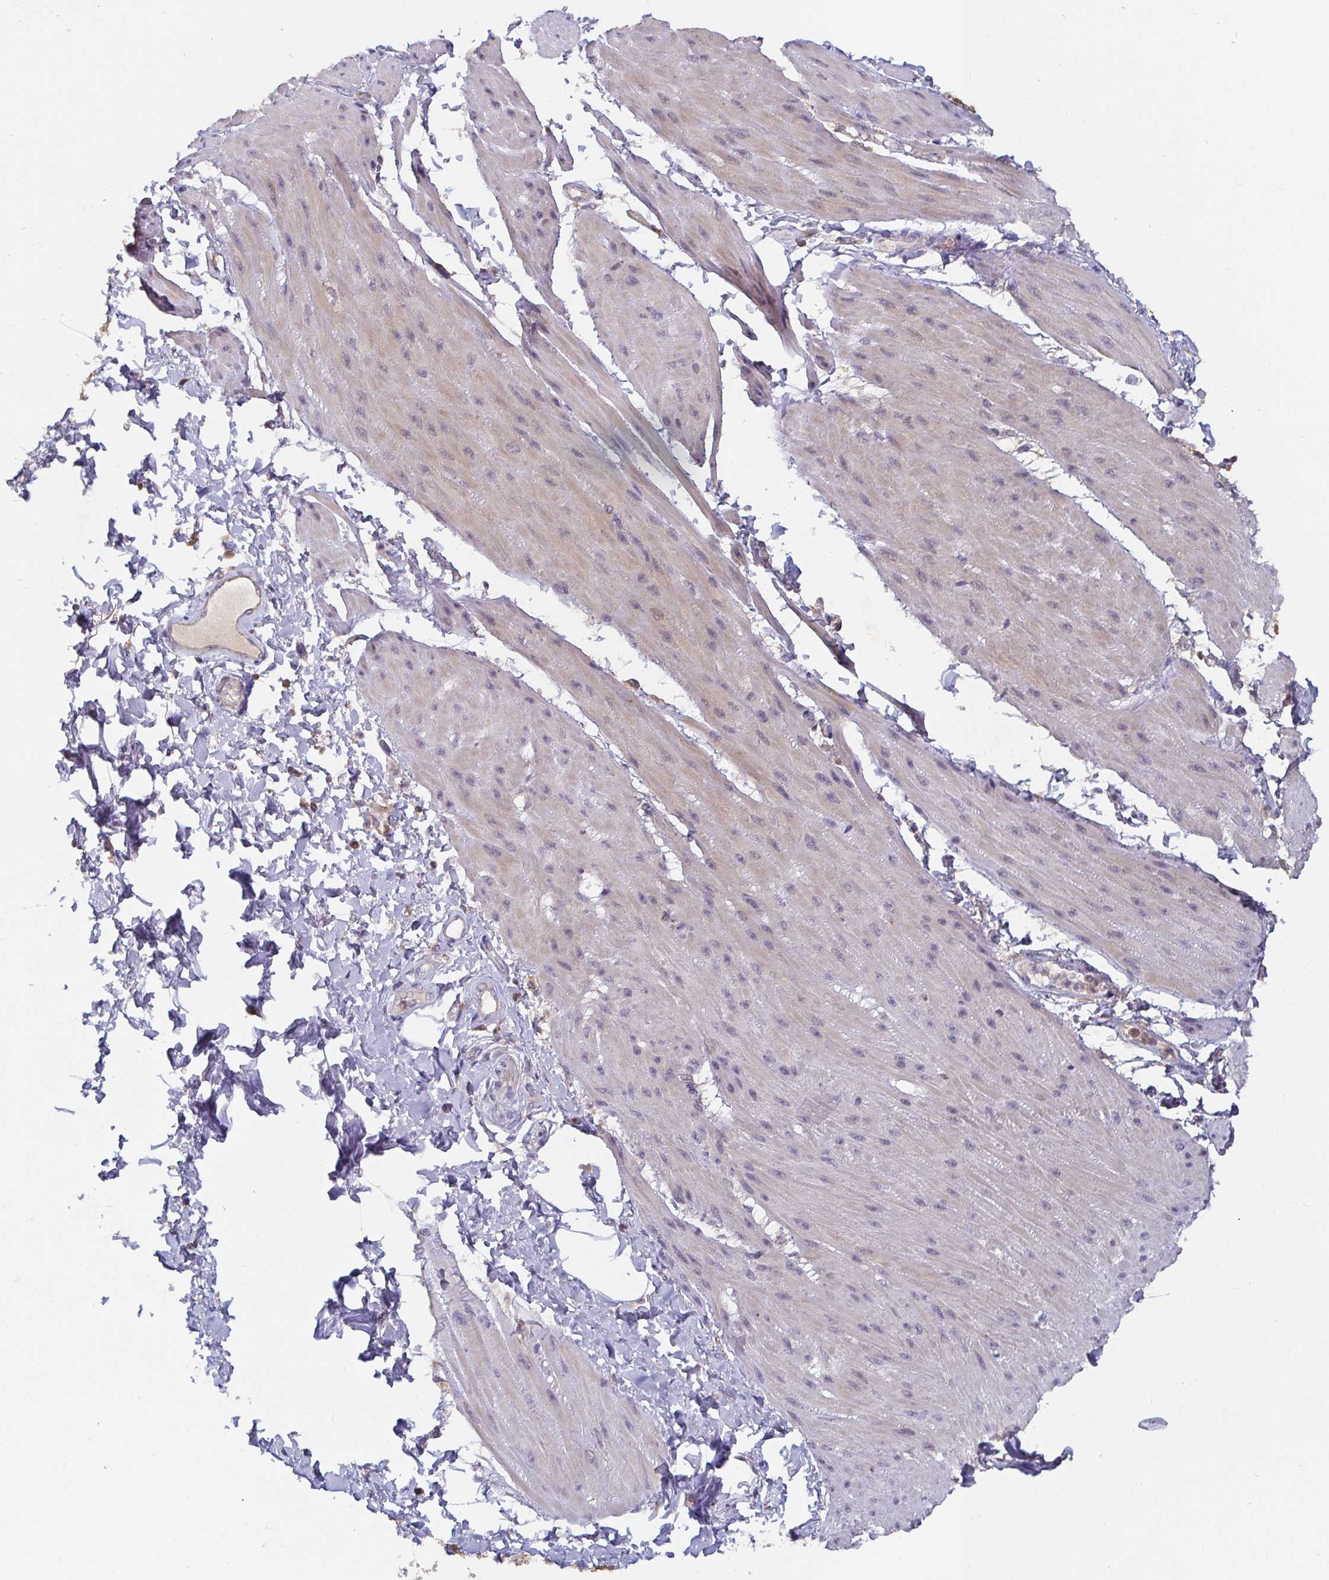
{"staining": {"intensity": "negative", "quantity": "none", "location": "none"}, "tissue": "adipose tissue", "cell_type": "Adipocytes", "image_type": "normal", "snomed": [{"axis": "morphology", "description": "Normal tissue, NOS"}, {"axis": "topography", "description": "Urinary bladder"}, {"axis": "topography", "description": "Peripheral nerve tissue"}], "caption": "Adipocytes show no significant protein expression in unremarkable adipose tissue. Nuclei are stained in blue.", "gene": "CDH18", "patient": {"sex": "female", "age": 60}}